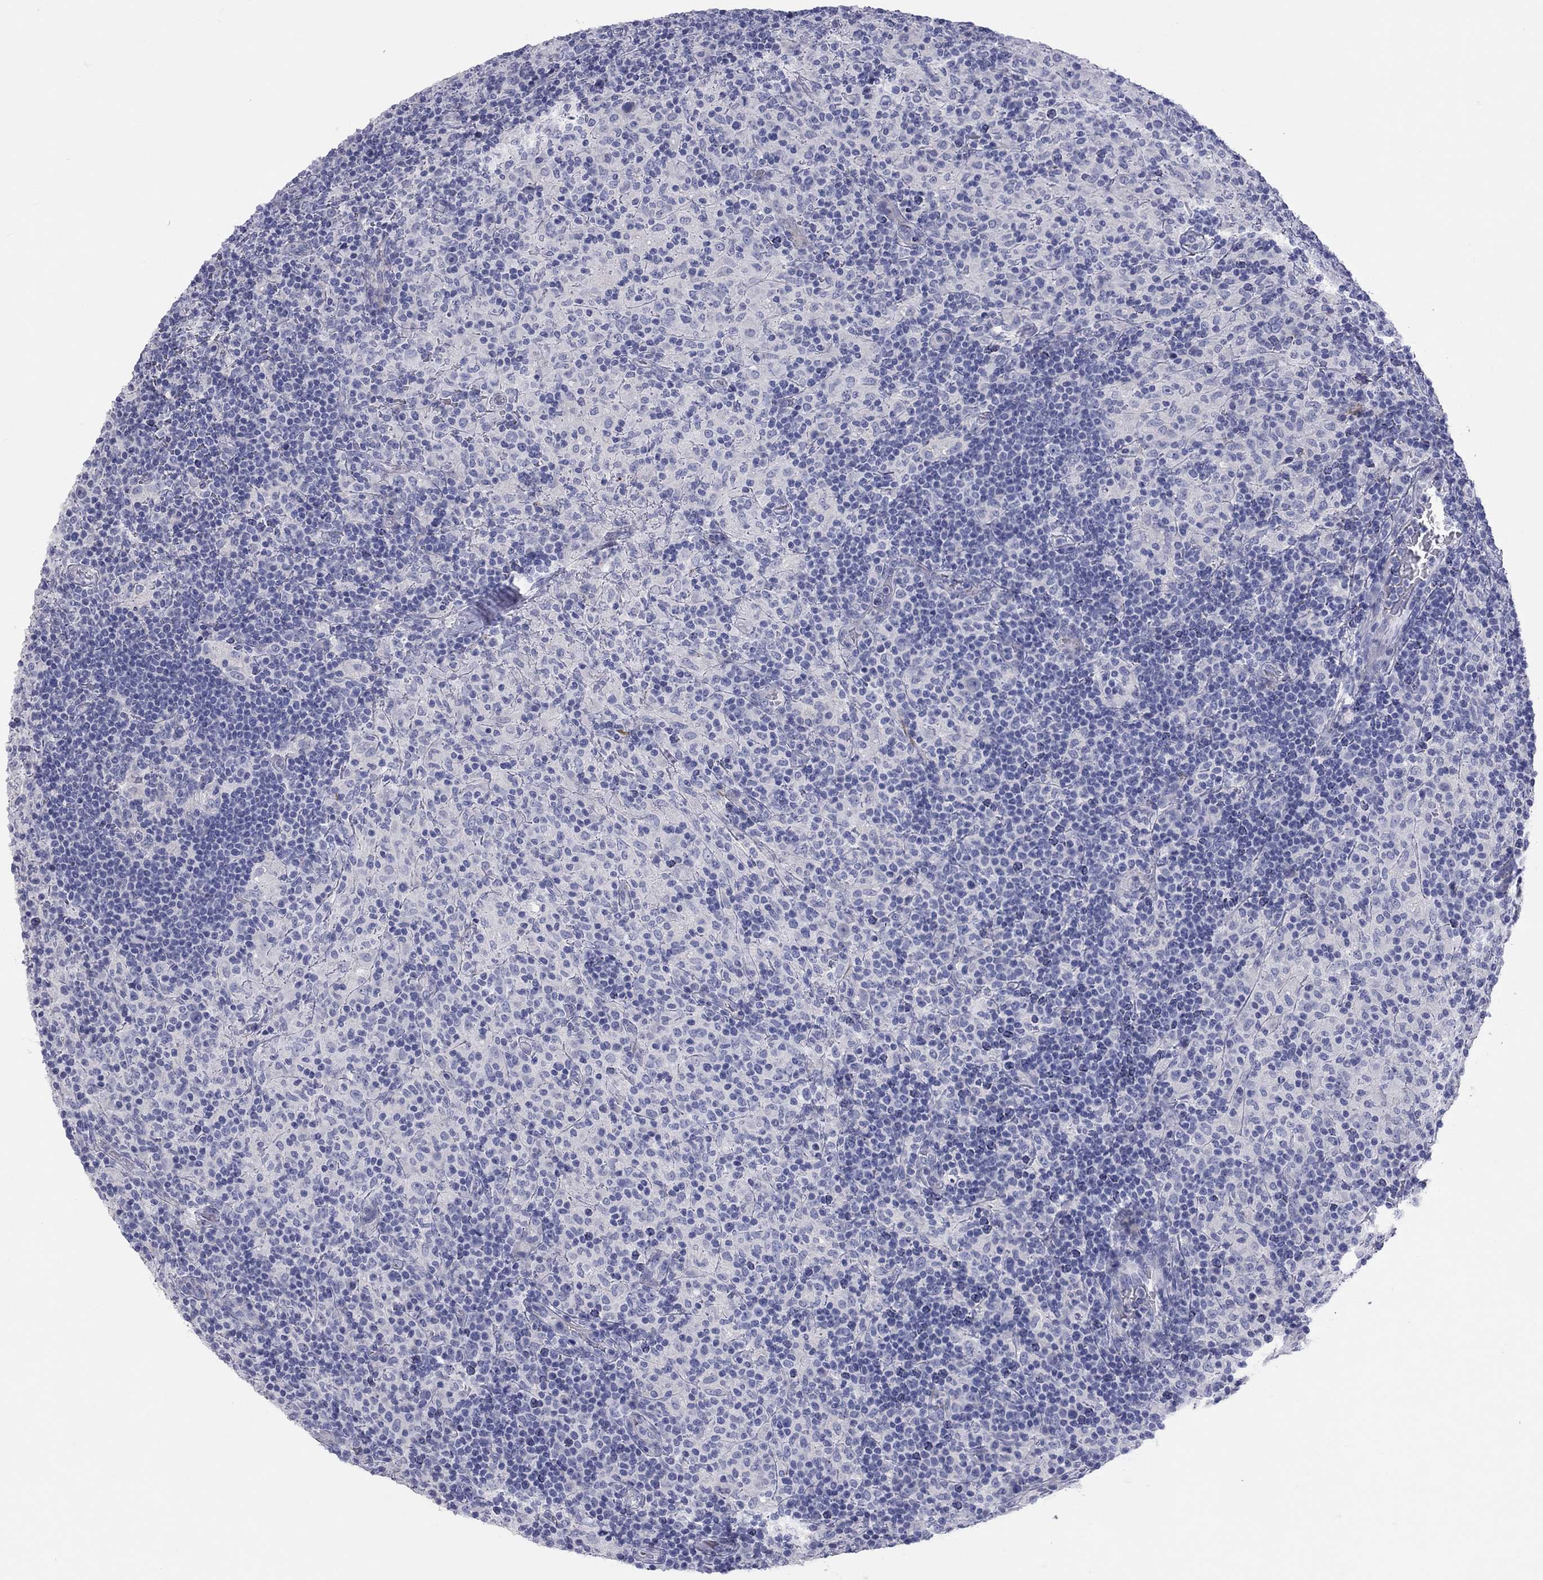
{"staining": {"intensity": "negative", "quantity": "none", "location": "none"}, "tissue": "lymphoma", "cell_type": "Tumor cells", "image_type": "cancer", "snomed": [{"axis": "morphology", "description": "Hodgkin's disease, NOS"}, {"axis": "topography", "description": "Lymph node"}], "caption": "Tumor cells show no significant staining in Hodgkin's disease.", "gene": "PCDHGC5", "patient": {"sex": "male", "age": 70}}